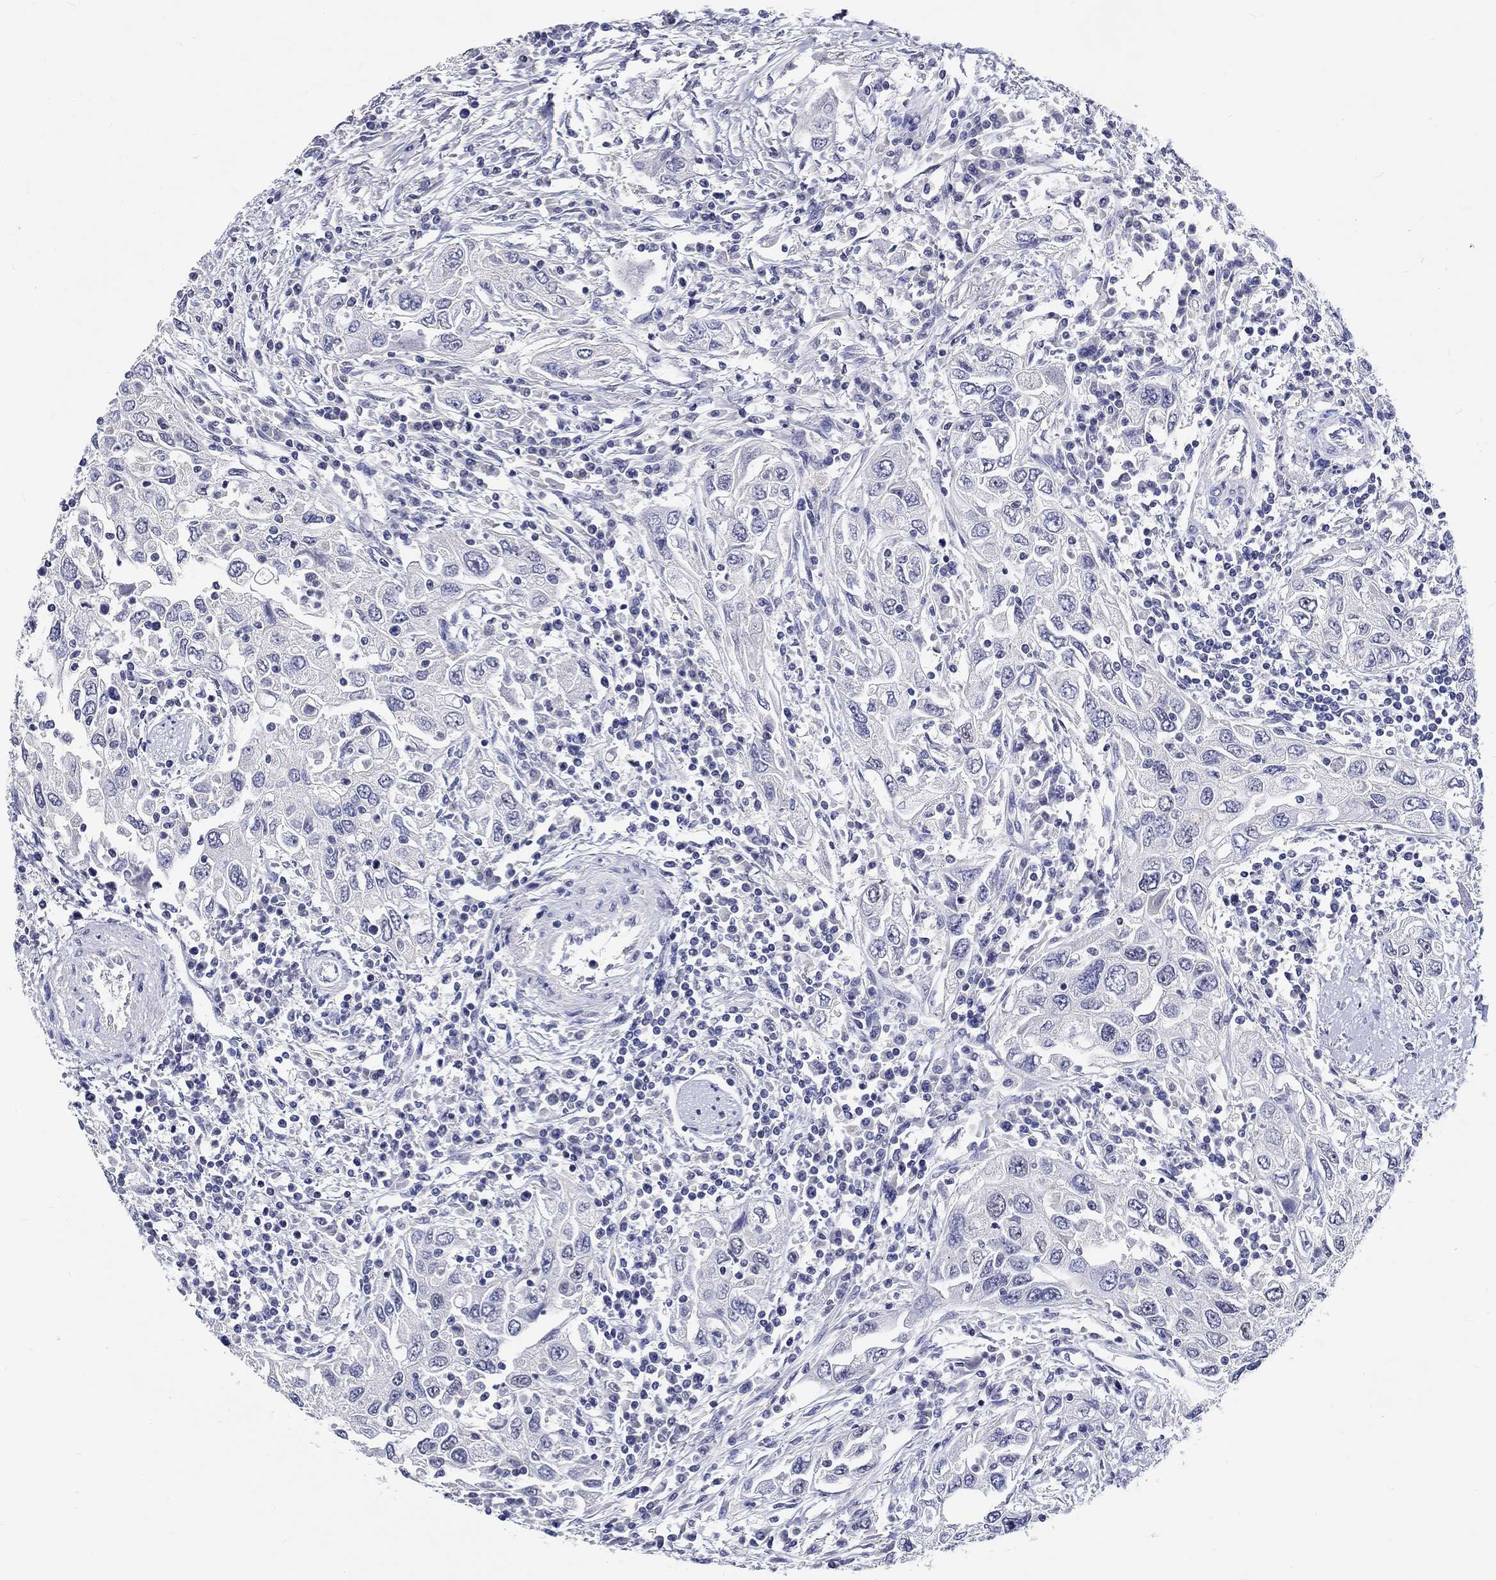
{"staining": {"intensity": "negative", "quantity": "none", "location": "none"}, "tissue": "urothelial cancer", "cell_type": "Tumor cells", "image_type": "cancer", "snomed": [{"axis": "morphology", "description": "Urothelial carcinoma, High grade"}, {"axis": "topography", "description": "Urinary bladder"}], "caption": "High power microscopy image of an immunohistochemistry photomicrograph of high-grade urothelial carcinoma, revealing no significant staining in tumor cells.", "gene": "GRIN1", "patient": {"sex": "male", "age": 76}}